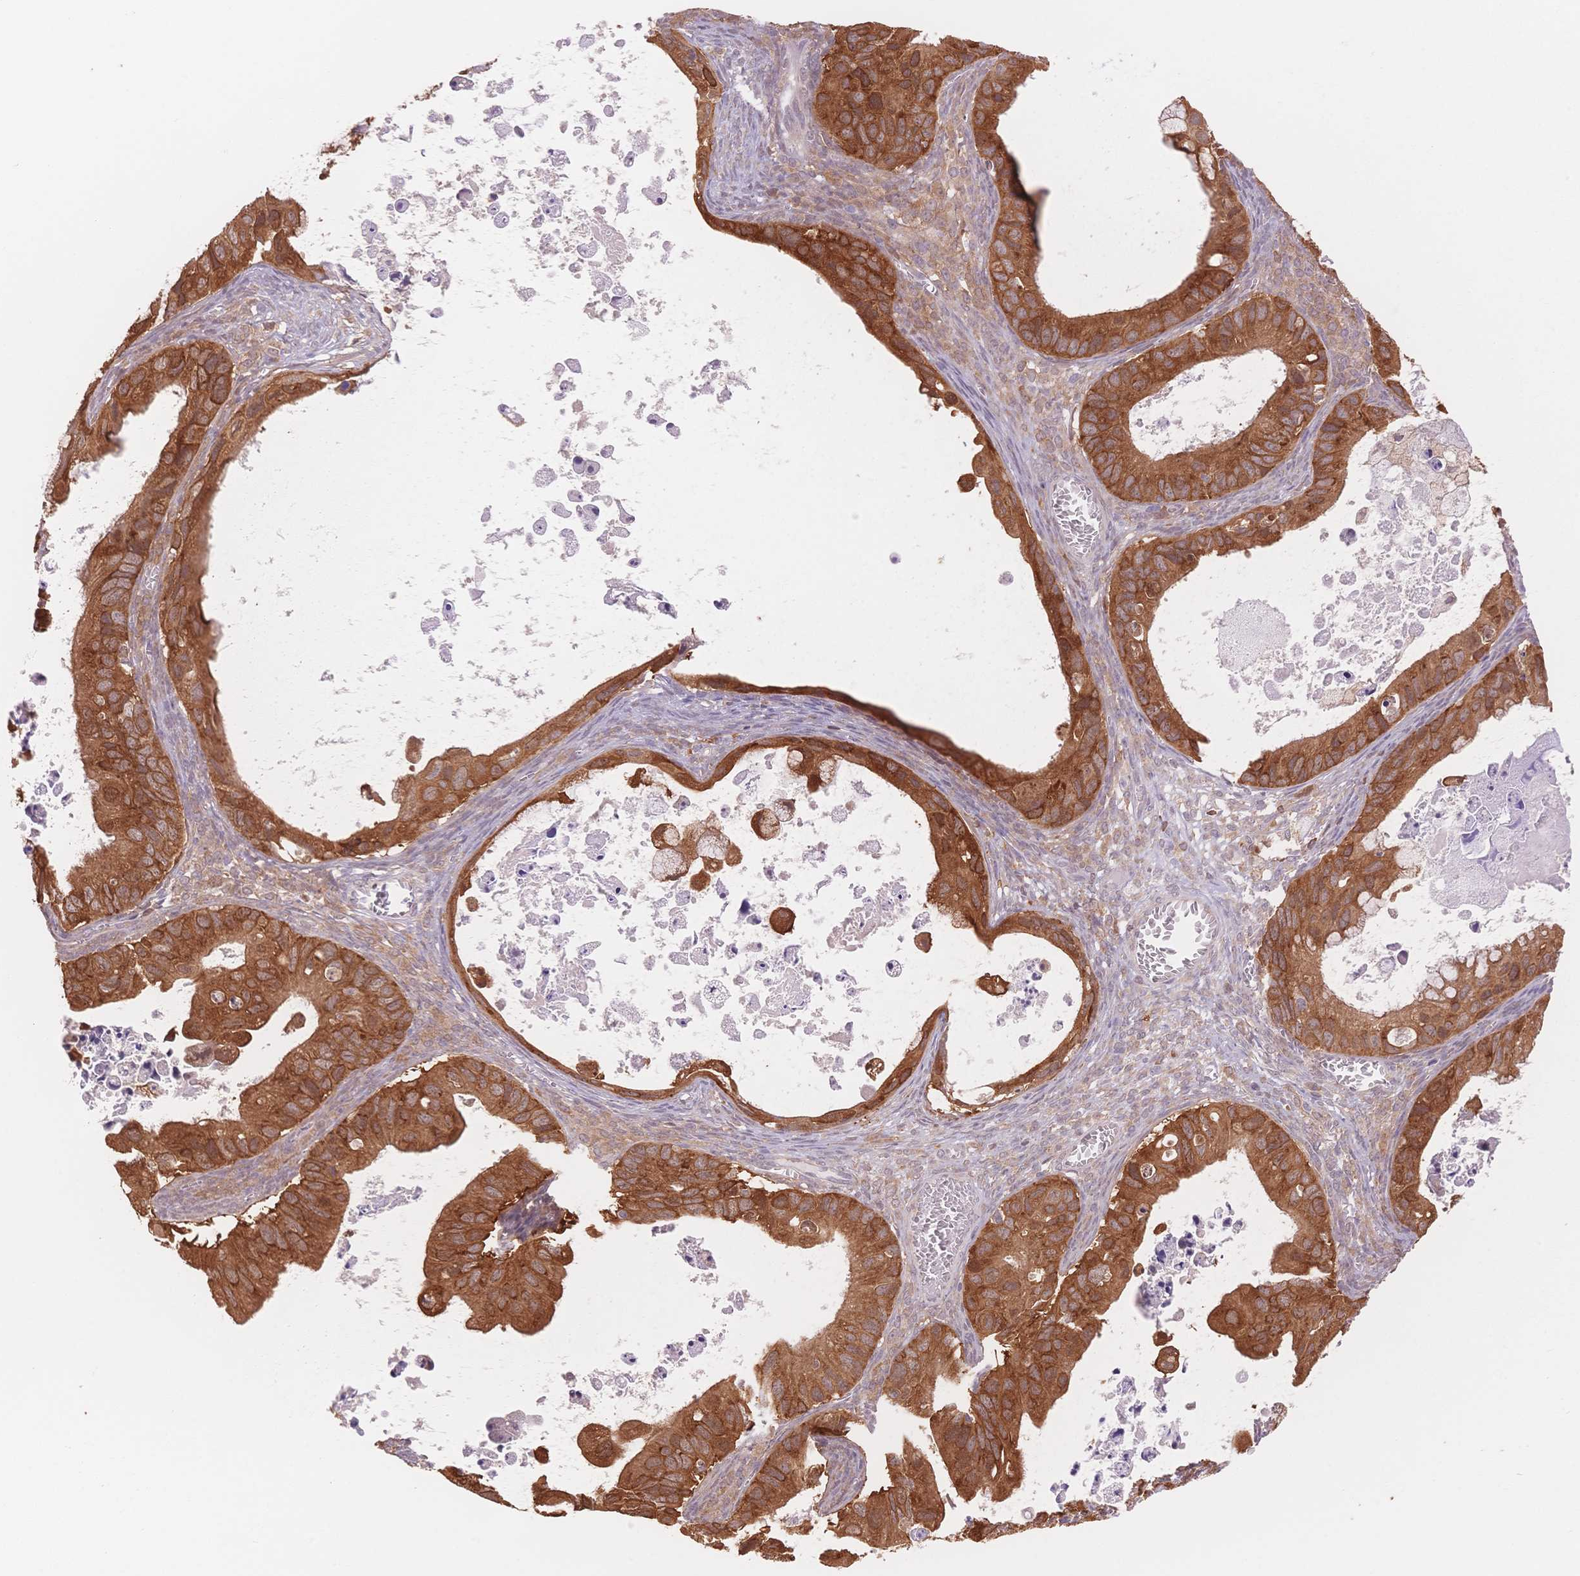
{"staining": {"intensity": "strong", "quantity": ">75%", "location": "cytoplasmic/membranous"}, "tissue": "ovarian cancer", "cell_type": "Tumor cells", "image_type": "cancer", "snomed": [{"axis": "morphology", "description": "Cystadenocarcinoma, mucinous, NOS"}, {"axis": "topography", "description": "Ovary"}], "caption": "A brown stain highlights strong cytoplasmic/membranous staining of a protein in ovarian cancer (mucinous cystadenocarcinoma) tumor cells. The staining is performed using DAB (3,3'-diaminobenzidine) brown chromogen to label protein expression. The nuclei are counter-stained blue using hematoxylin.", "gene": "STK39", "patient": {"sex": "female", "age": 64}}